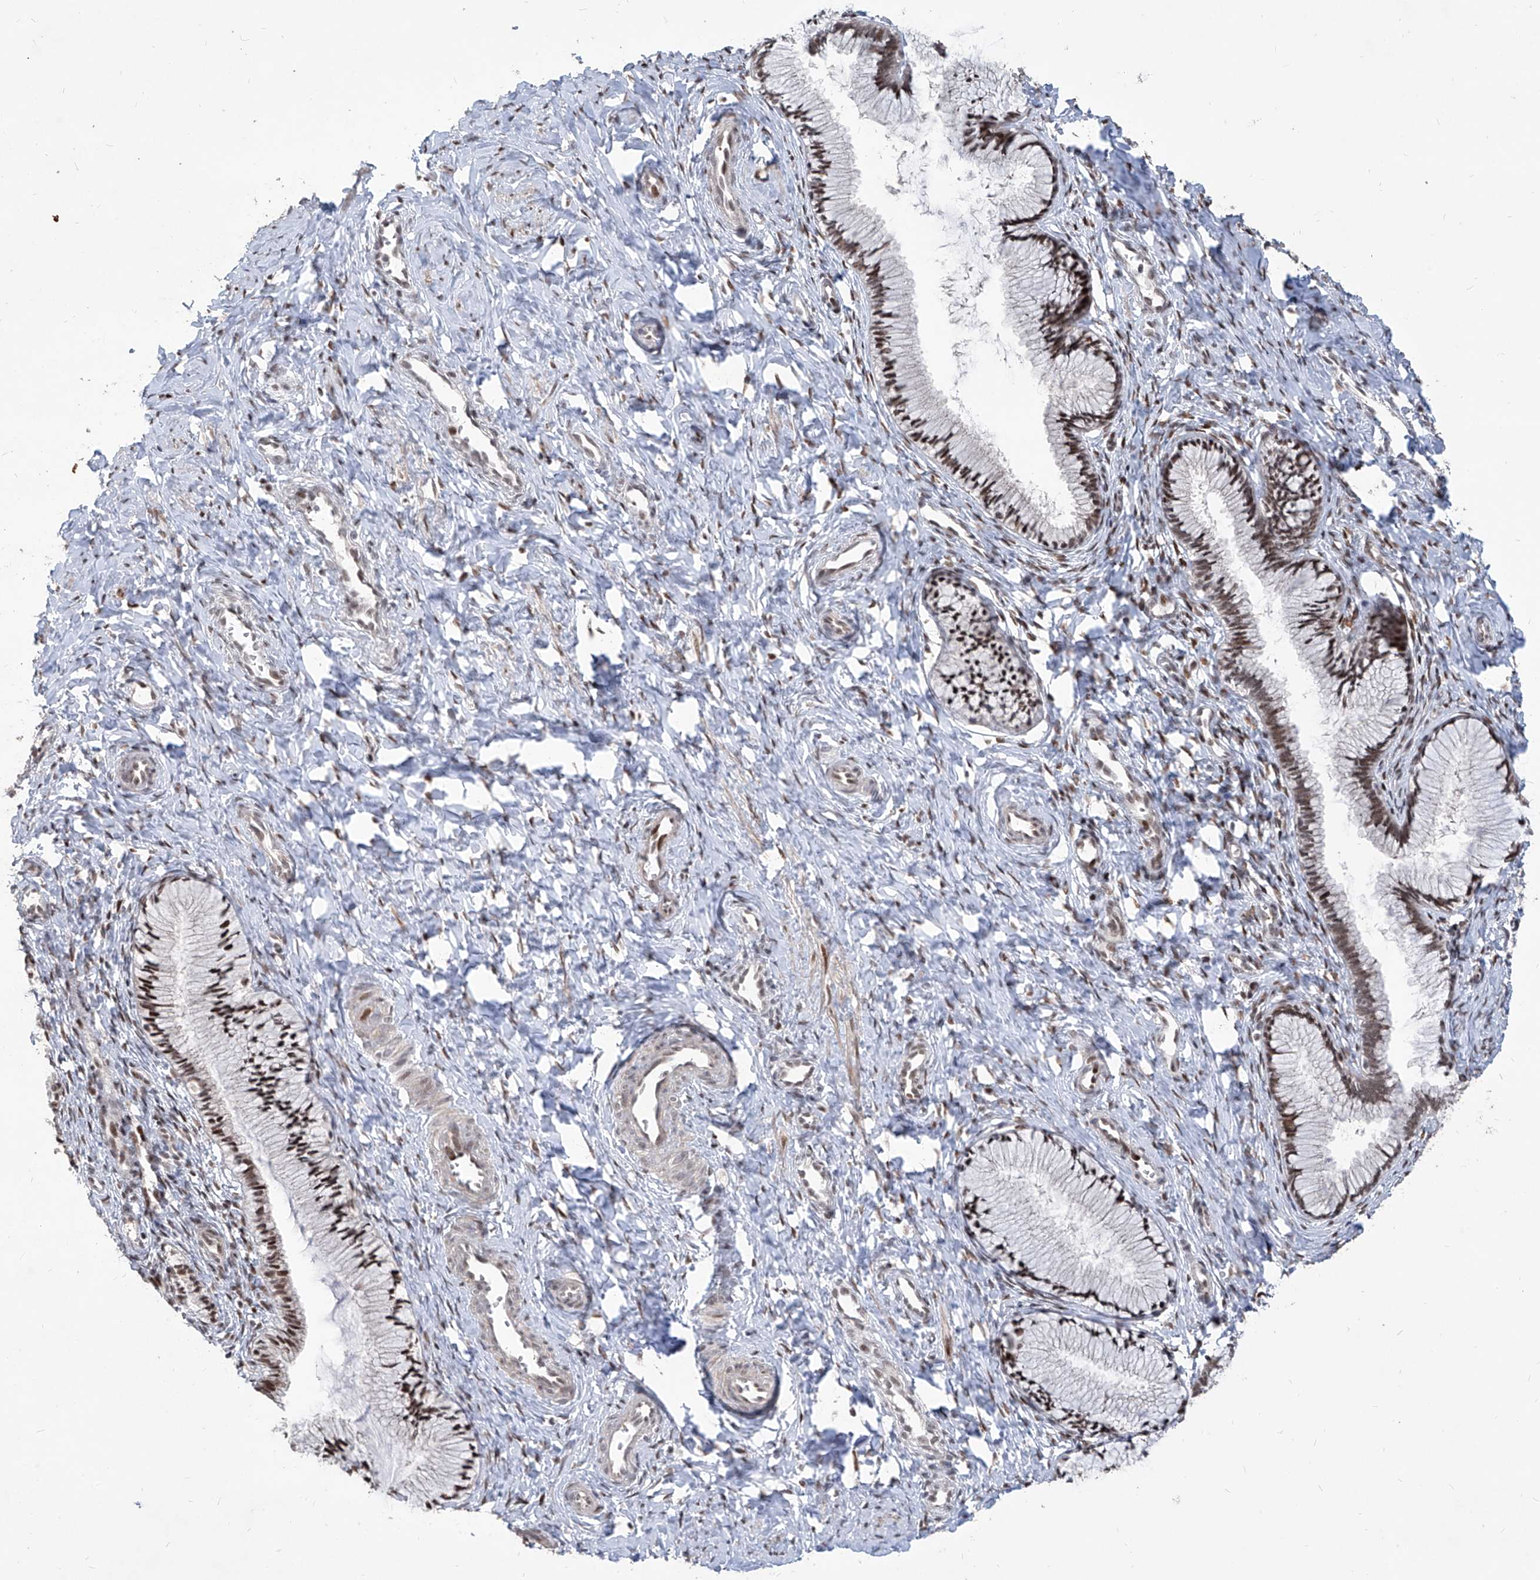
{"staining": {"intensity": "moderate", "quantity": ">75%", "location": "nuclear"}, "tissue": "cervix", "cell_type": "Glandular cells", "image_type": "normal", "snomed": [{"axis": "morphology", "description": "Normal tissue, NOS"}, {"axis": "topography", "description": "Cervix"}], "caption": "Glandular cells show medium levels of moderate nuclear expression in approximately >75% of cells in unremarkable cervix.", "gene": "IRF2", "patient": {"sex": "female", "age": 27}}